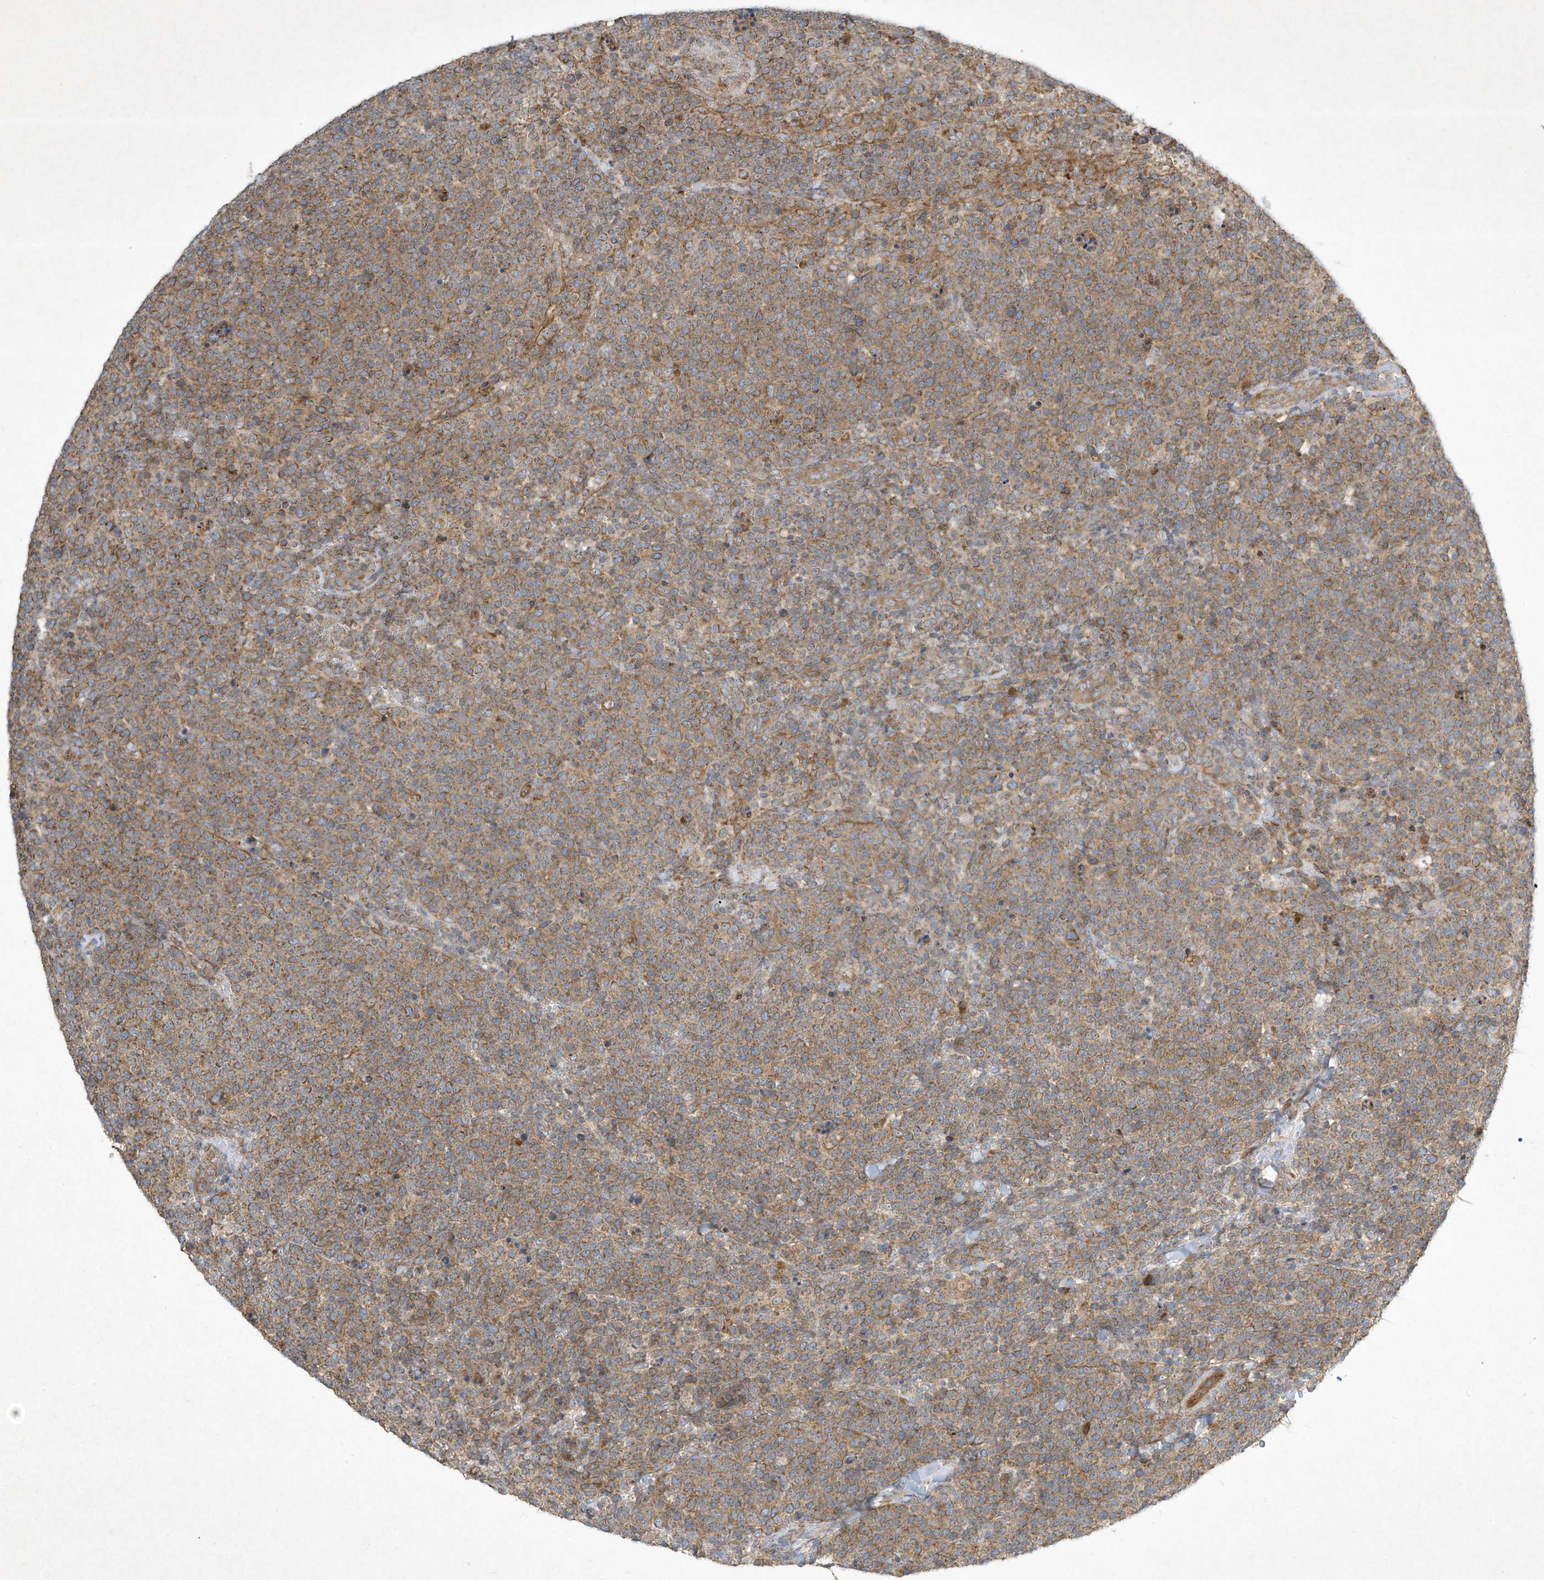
{"staining": {"intensity": "moderate", "quantity": ">75%", "location": "cytoplasmic/membranous"}, "tissue": "lymphoma", "cell_type": "Tumor cells", "image_type": "cancer", "snomed": [{"axis": "morphology", "description": "Malignant lymphoma, non-Hodgkin's type, High grade"}, {"axis": "topography", "description": "Lymph node"}], "caption": "This is an image of immunohistochemistry staining of lymphoma, which shows moderate positivity in the cytoplasmic/membranous of tumor cells.", "gene": "SYNJ2", "patient": {"sex": "male", "age": 61}}